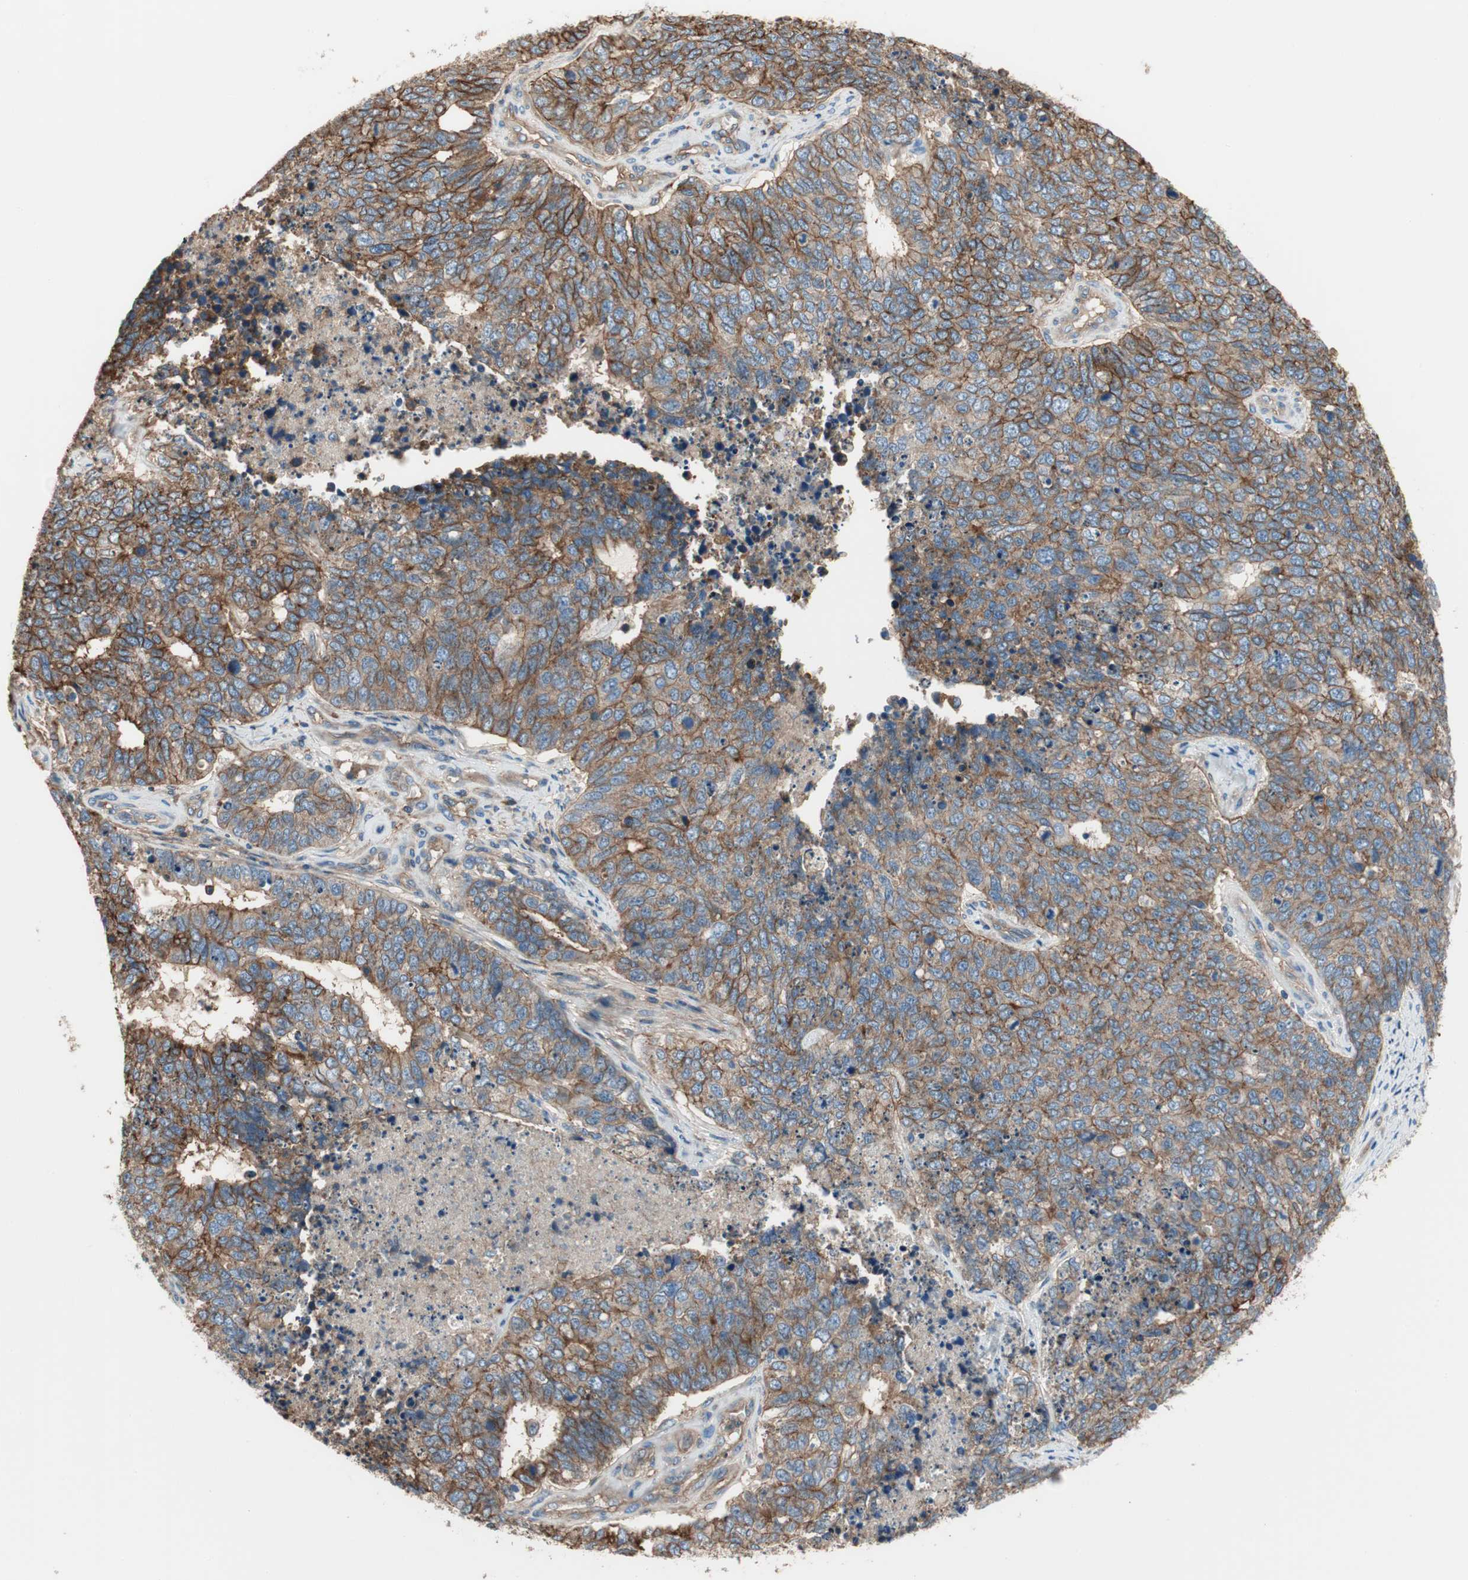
{"staining": {"intensity": "moderate", "quantity": ">75%", "location": "cytoplasmic/membranous"}, "tissue": "cervical cancer", "cell_type": "Tumor cells", "image_type": "cancer", "snomed": [{"axis": "morphology", "description": "Squamous cell carcinoma, NOS"}, {"axis": "topography", "description": "Cervix"}], "caption": "Cervical cancer was stained to show a protein in brown. There is medium levels of moderate cytoplasmic/membranous expression in about >75% of tumor cells. Using DAB (3,3'-diaminobenzidine) (brown) and hematoxylin (blue) stains, captured at high magnification using brightfield microscopy.", "gene": "IL1RL1", "patient": {"sex": "female", "age": 63}}